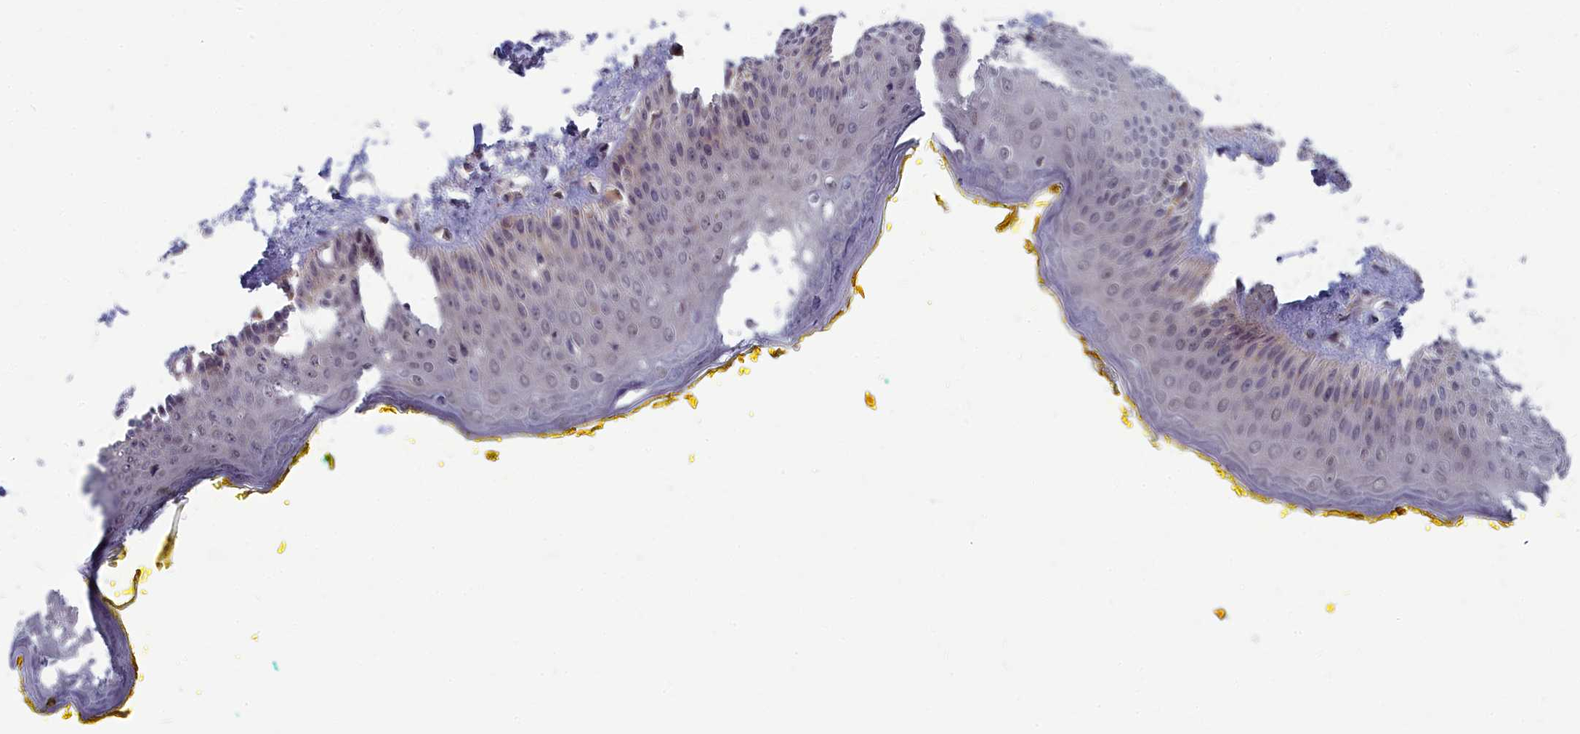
{"staining": {"intensity": "weak", "quantity": "<25%", "location": "nuclear"}, "tissue": "oral mucosa", "cell_type": "Squamous epithelial cells", "image_type": "normal", "snomed": [{"axis": "morphology", "description": "Normal tissue, NOS"}, {"axis": "topography", "description": "Oral tissue"}], "caption": "Immunohistochemistry photomicrograph of unremarkable oral mucosa: oral mucosa stained with DAB (3,3'-diaminobenzidine) demonstrates no significant protein positivity in squamous epithelial cells. The staining is performed using DAB brown chromogen with nuclei counter-stained in using hematoxylin.", "gene": "MRI1", "patient": {"sex": "female", "age": 70}}